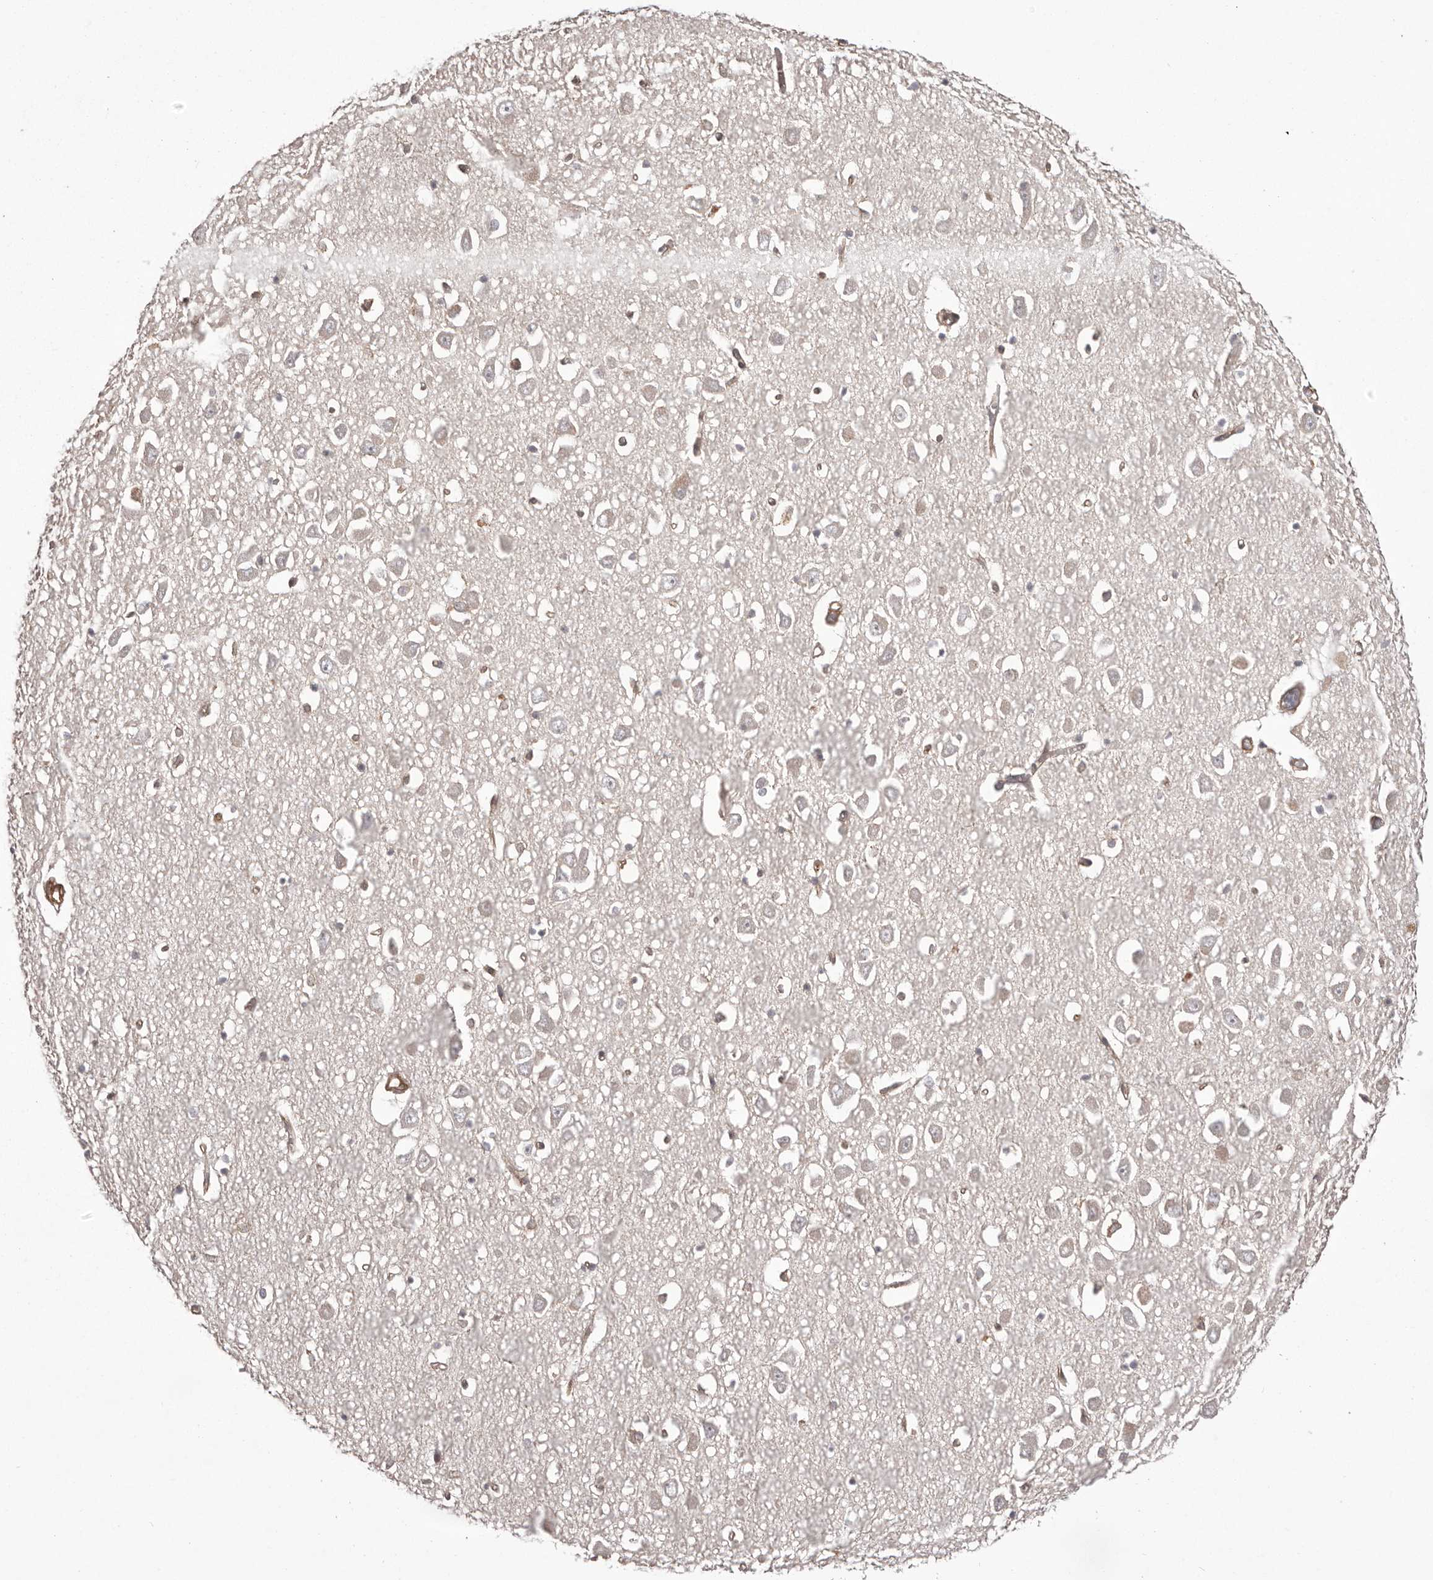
{"staining": {"intensity": "weak", "quantity": "<25%", "location": "cytoplasmic/membranous"}, "tissue": "hippocampus", "cell_type": "Glial cells", "image_type": "normal", "snomed": [{"axis": "morphology", "description": "Normal tissue, NOS"}, {"axis": "topography", "description": "Hippocampus"}], "caption": "A photomicrograph of hippocampus stained for a protein displays no brown staining in glial cells.", "gene": "NFKBIA", "patient": {"sex": "male", "age": 70}}